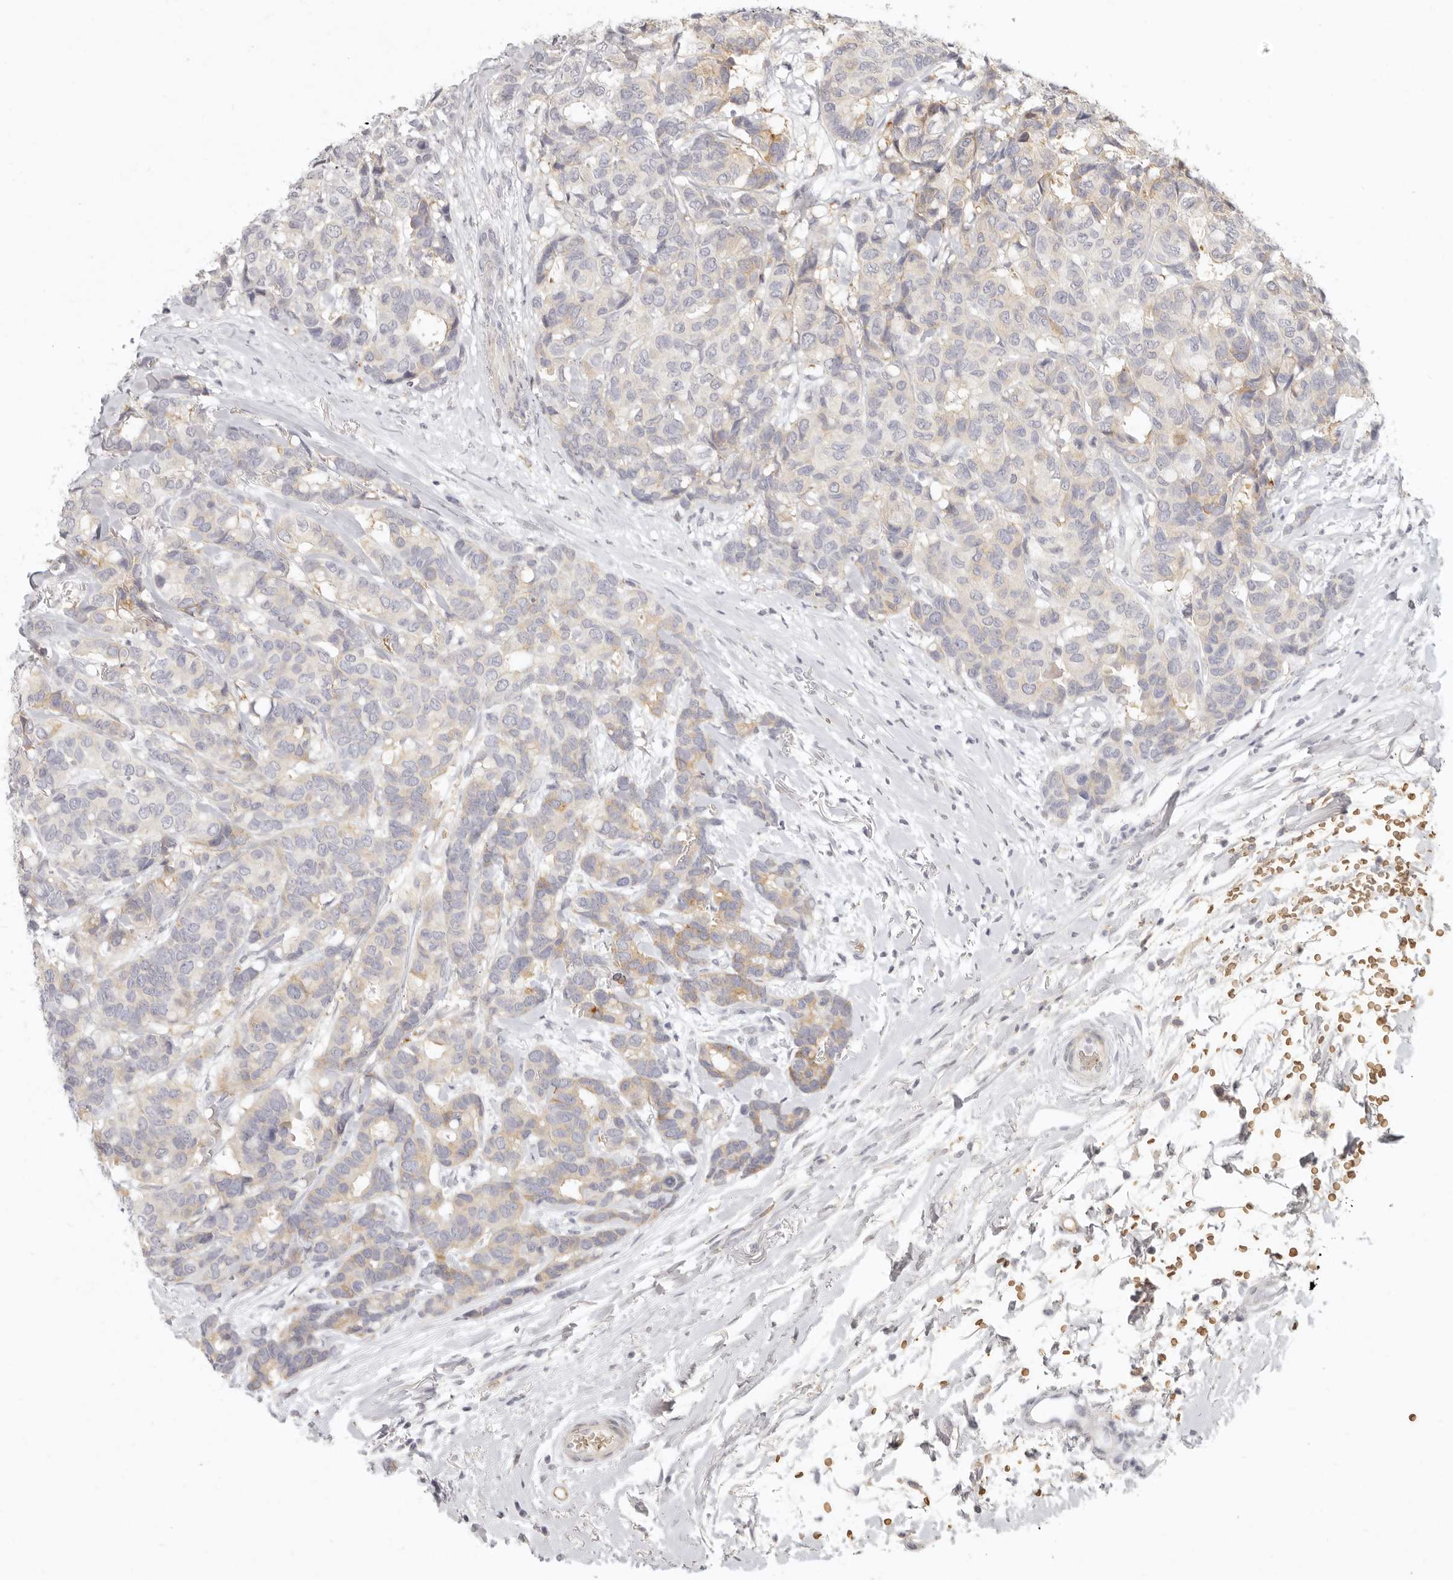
{"staining": {"intensity": "weak", "quantity": "25%-75%", "location": "cytoplasmic/membranous"}, "tissue": "breast cancer", "cell_type": "Tumor cells", "image_type": "cancer", "snomed": [{"axis": "morphology", "description": "Duct carcinoma"}, {"axis": "topography", "description": "Breast"}], "caption": "Human breast cancer stained with a brown dye exhibits weak cytoplasmic/membranous positive expression in about 25%-75% of tumor cells.", "gene": "NIBAN1", "patient": {"sex": "female", "age": 87}}